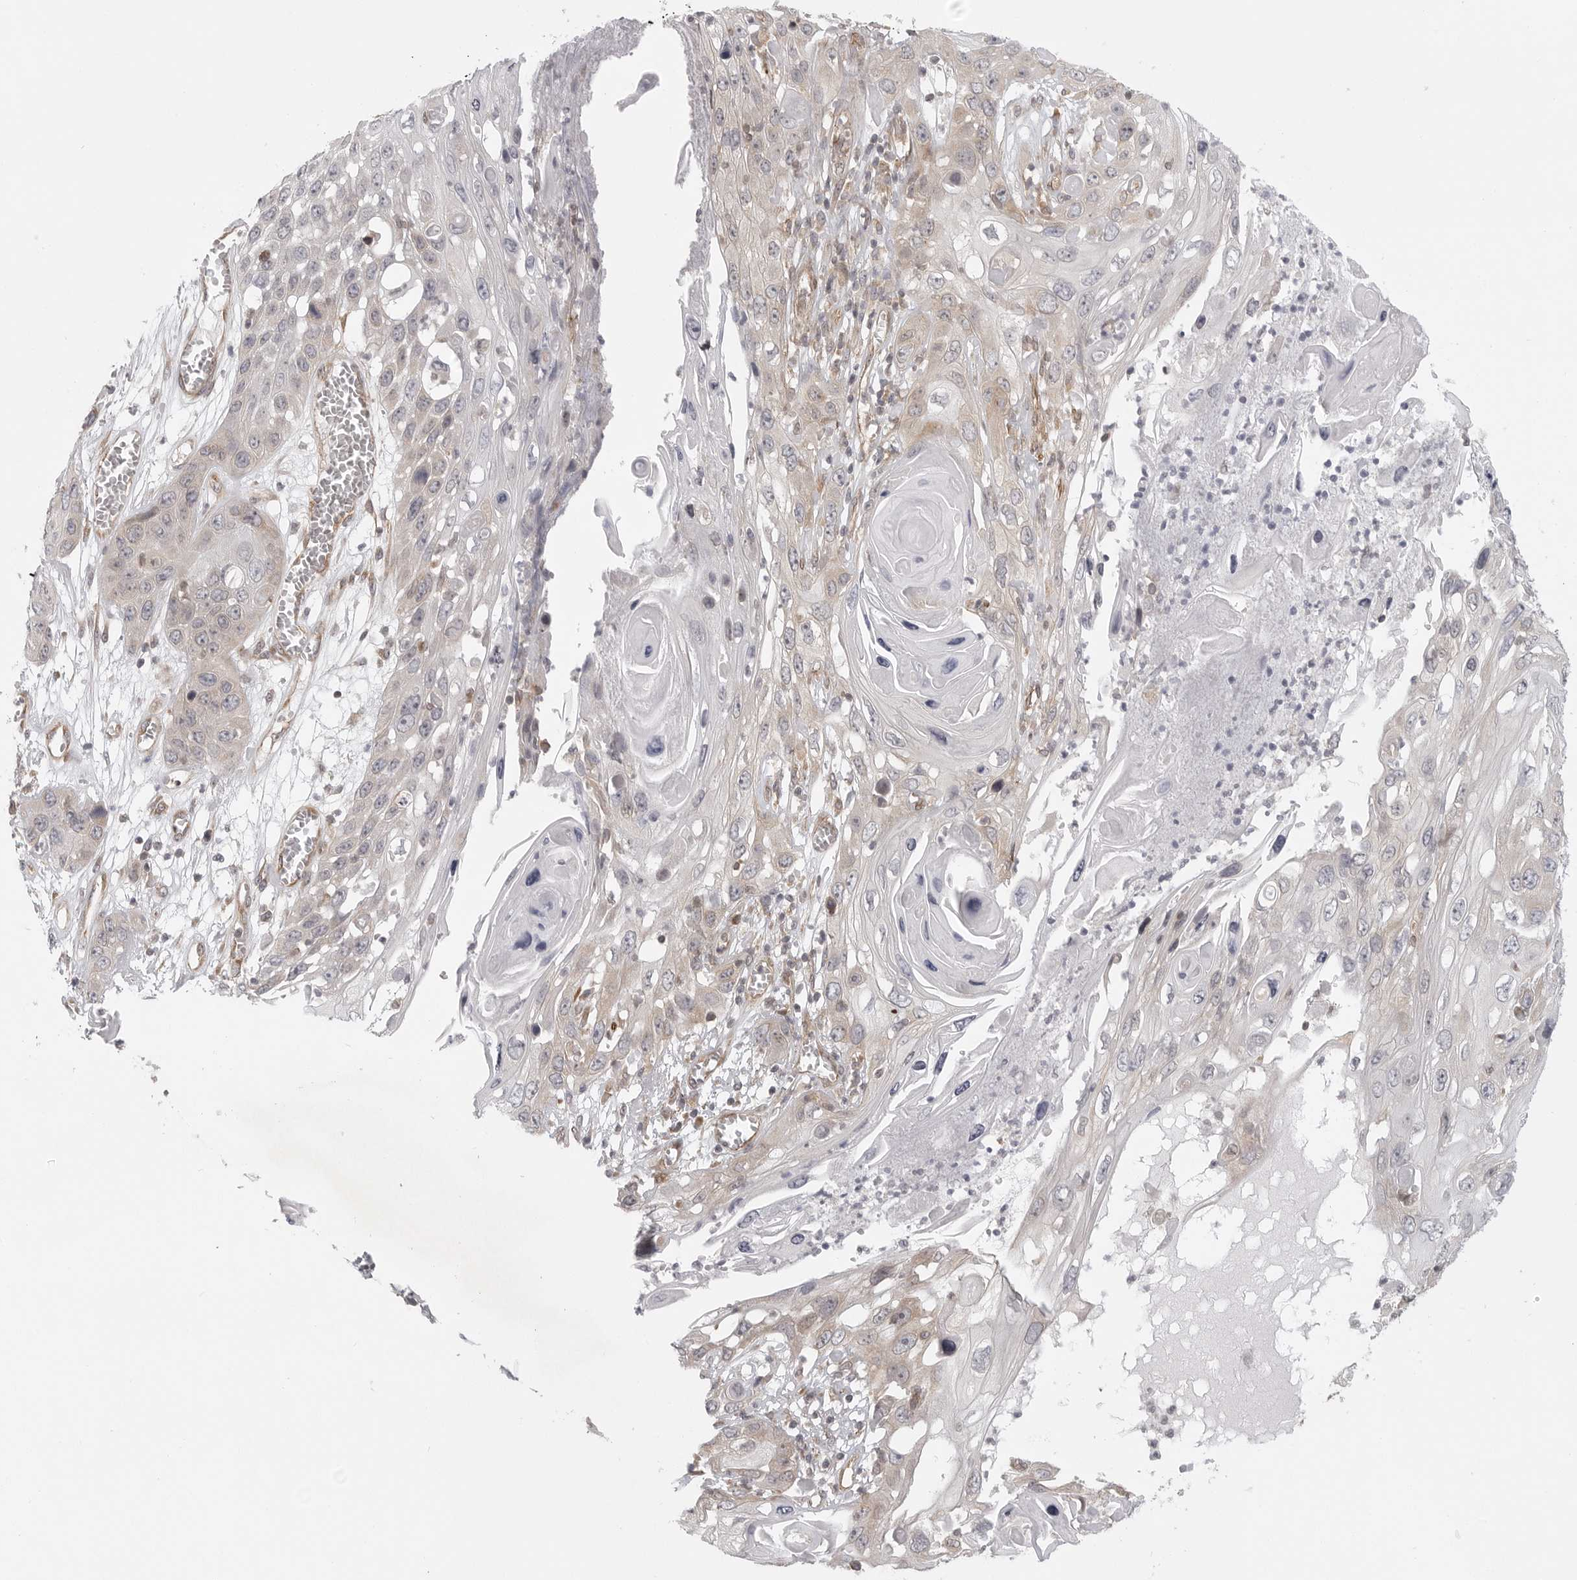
{"staining": {"intensity": "negative", "quantity": "none", "location": "none"}, "tissue": "skin cancer", "cell_type": "Tumor cells", "image_type": "cancer", "snomed": [{"axis": "morphology", "description": "Squamous cell carcinoma, NOS"}, {"axis": "topography", "description": "Skin"}], "caption": "Immunohistochemistry (IHC) photomicrograph of neoplastic tissue: skin cancer stained with DAB shows no significant protein positivity in tumor cells. (DAB (3,3'-diaminobenzidine) immunohistochemistry, high magnification).", "gene": "CERS2", "patient": {"sex": "male", "age": 55}}